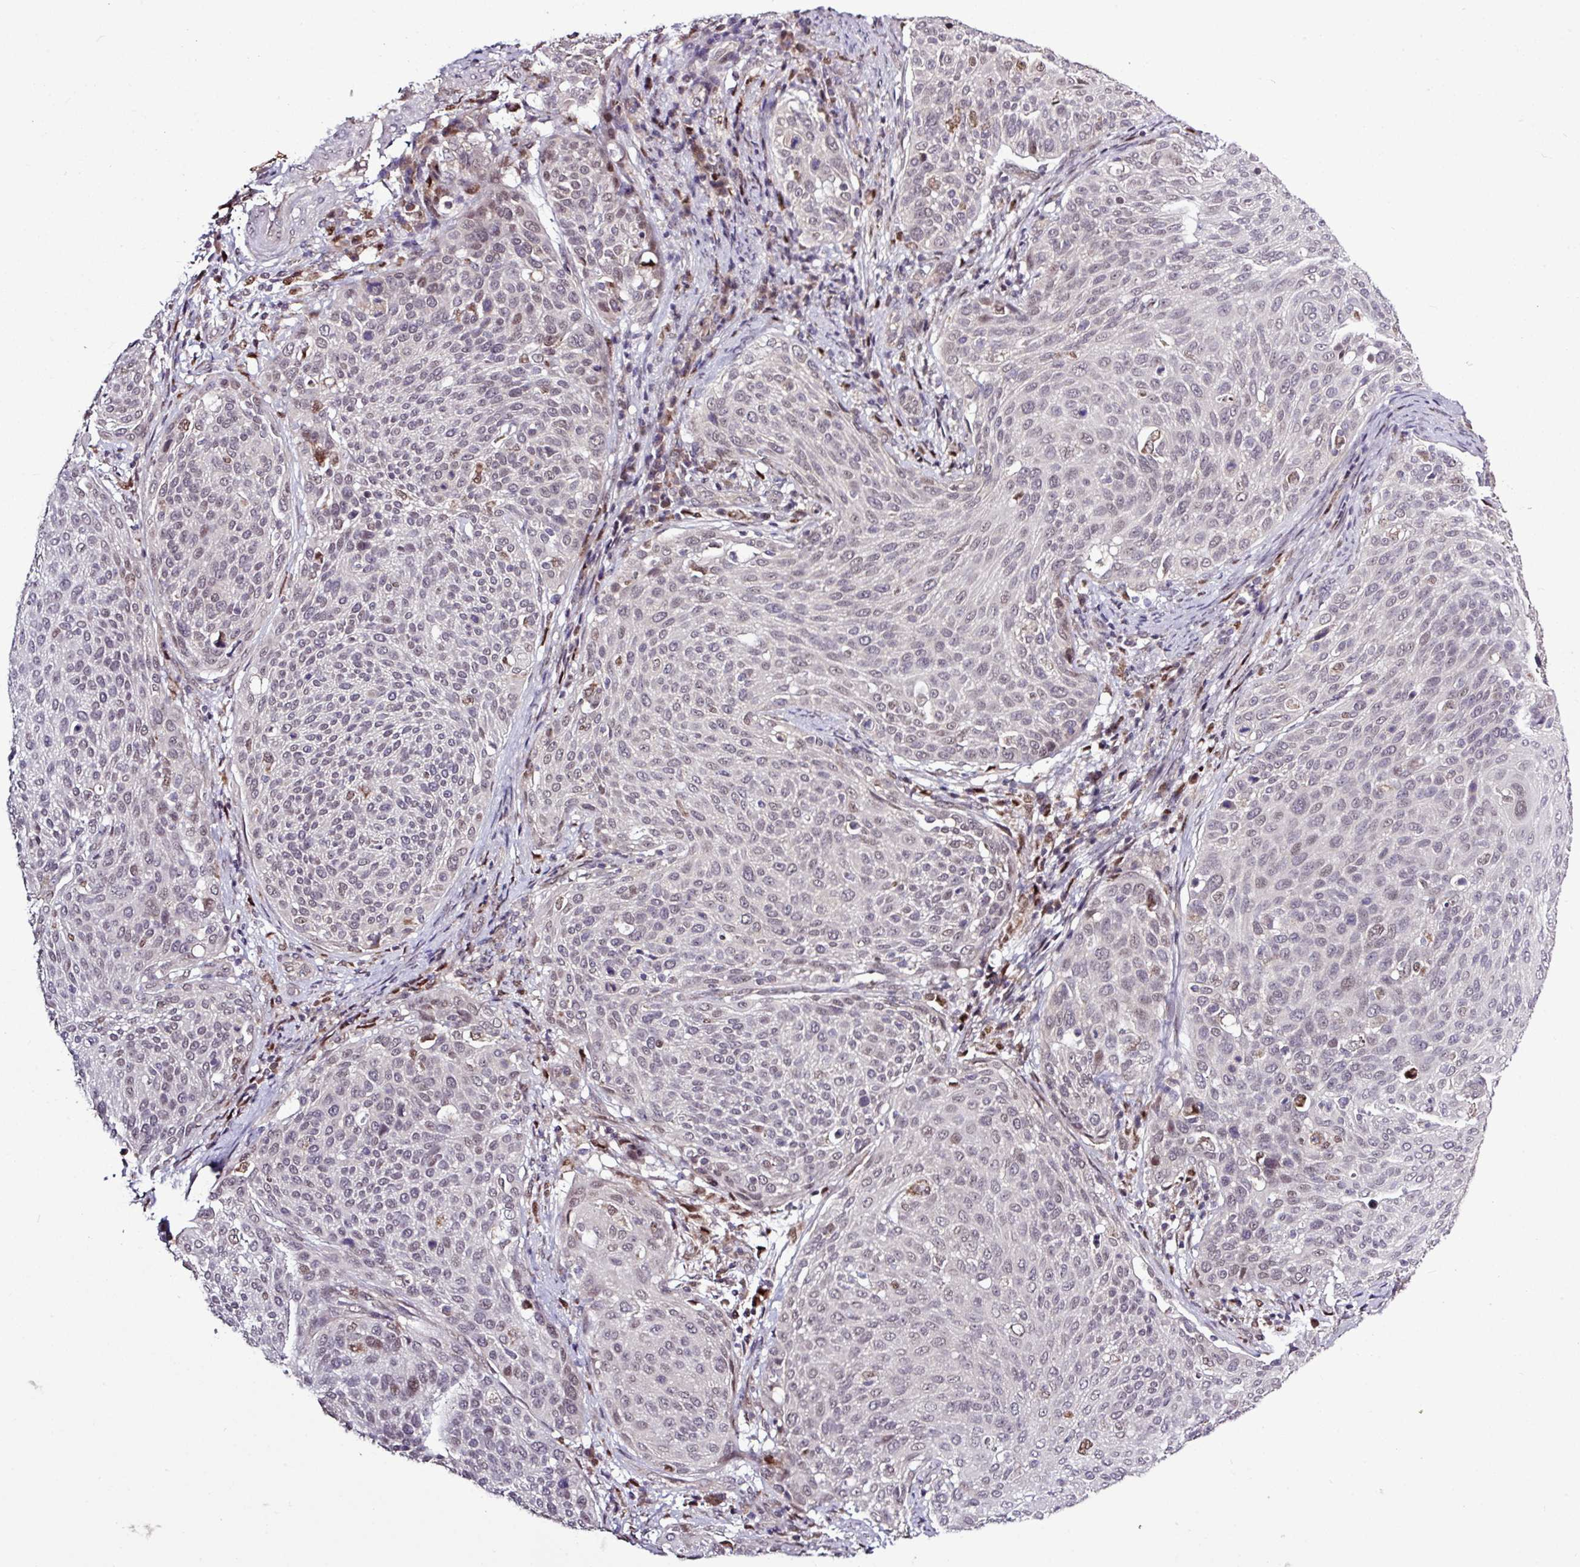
{"staining": {"intensity": "negative", "quantity": "none", "location": "none"}, "tissue": "cervical cancer", "cell_type": "Tumor cells", "image_type": "cancer", "snomed": [{"axis": "morphology", "description": "Squamous cell carcinoma, NOS"}, {"axis": "topography", "description": "Cervix"}], "caption": "DAB immunohistochemical staining of cervical cancer (squamous cell carcinoma) exhibits no significant expression in tumor cells.", "gene": "SKIC2", "patient": {"sex": "female", "age": 31}}